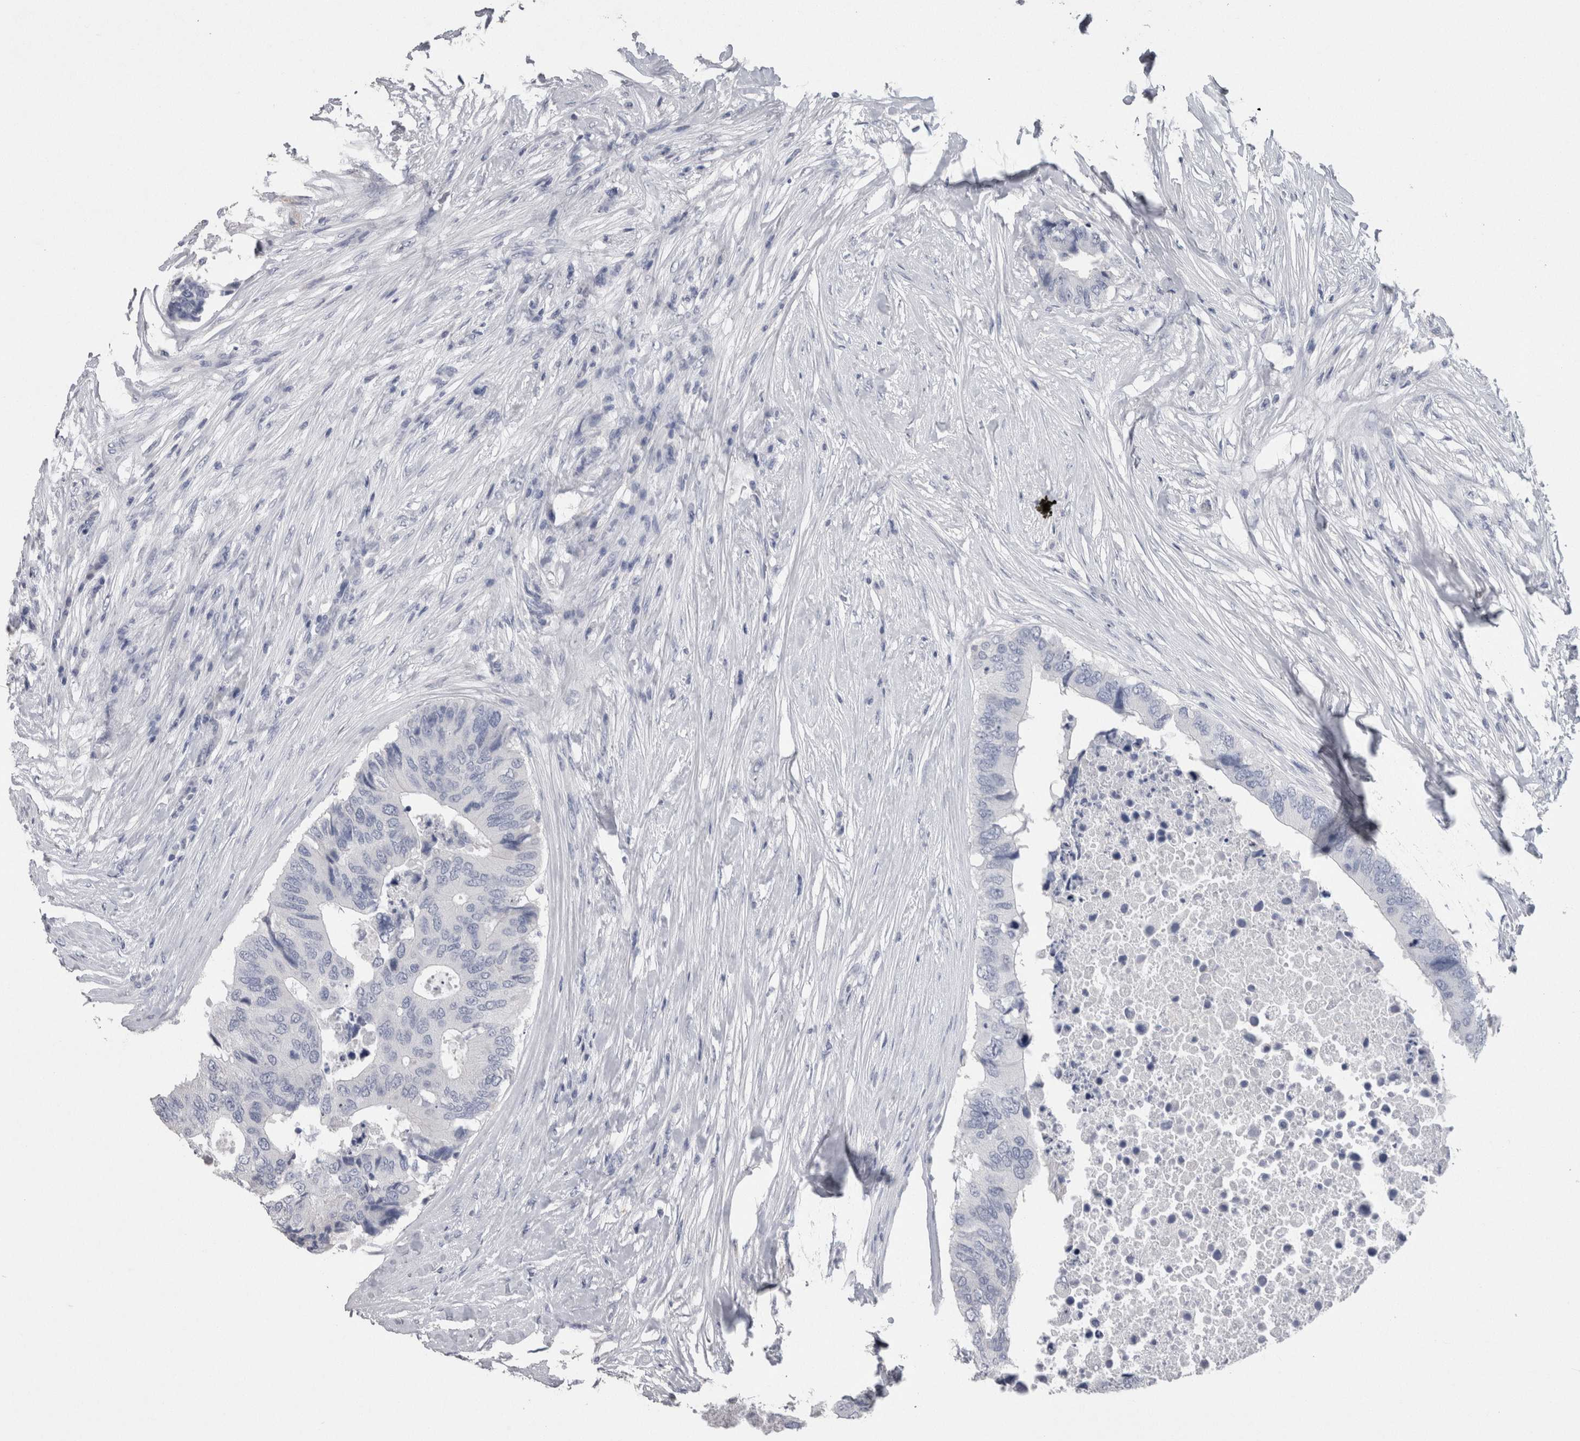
{"staining": {"intensity": "negative", "quantity": "none", "location": "none"}, "tissue": "colorectal cancer", "cell_type": "Tumor cells", "image_type": "cancer", "snomed": [{"axis": "morphology", "description": "Adenocarcinoma, NOS"}, {"axis": "topography", "description": "Colon"}], "caption": "The IHC photomicrograph has no significant positivity in tumor cells of adenocarcinoma (colorectal) tissue. (DAB (3,3'-diaminobenzidine) immunohistochemistry (IHC) visualized using brightfield microscopy, high magnification).", "gene": "CA8", "patient": {"sex": "male", "age": 71}}